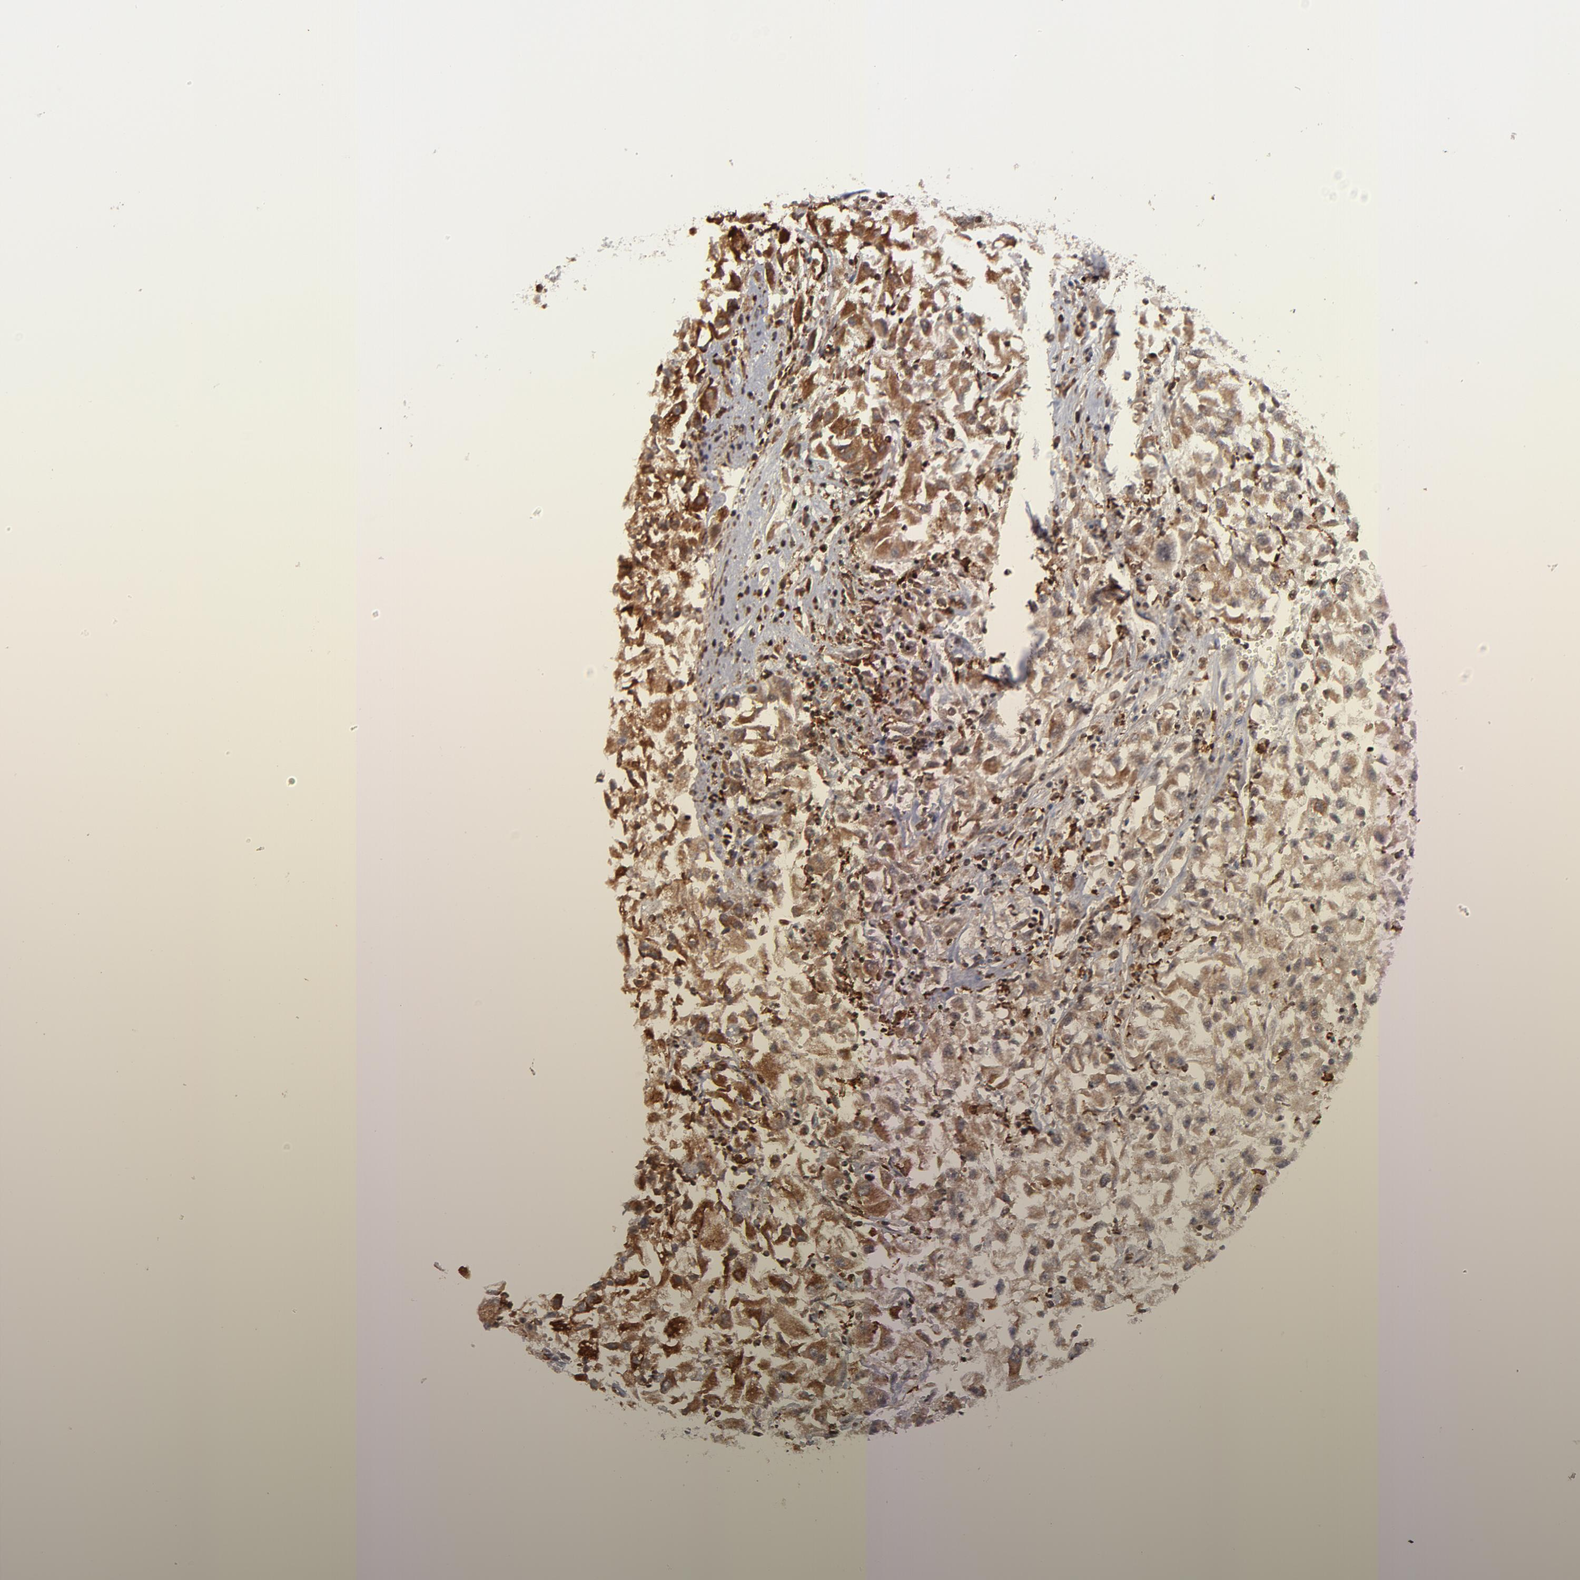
{"staining": {"intensity": "strong", "quantity": ">75%", "location": "cytoplasmic/membranous,nuclear"}, "tissue": "renal cancer", "cell_type": "Tumor cells", "image_type": "cancer", "snomed": [{"axis": "morphology", "description": "Adenocarcinoma, NOS"}, {"axis": "topography", "description": "Kidney"}], "caption": "A brown stain shows strong cytoplasmic/membranous and nuclear expression of a protein in renal cancer tumor cells.", "gene": "RGS6", "patient": {"sex": "male", "age": 59}}